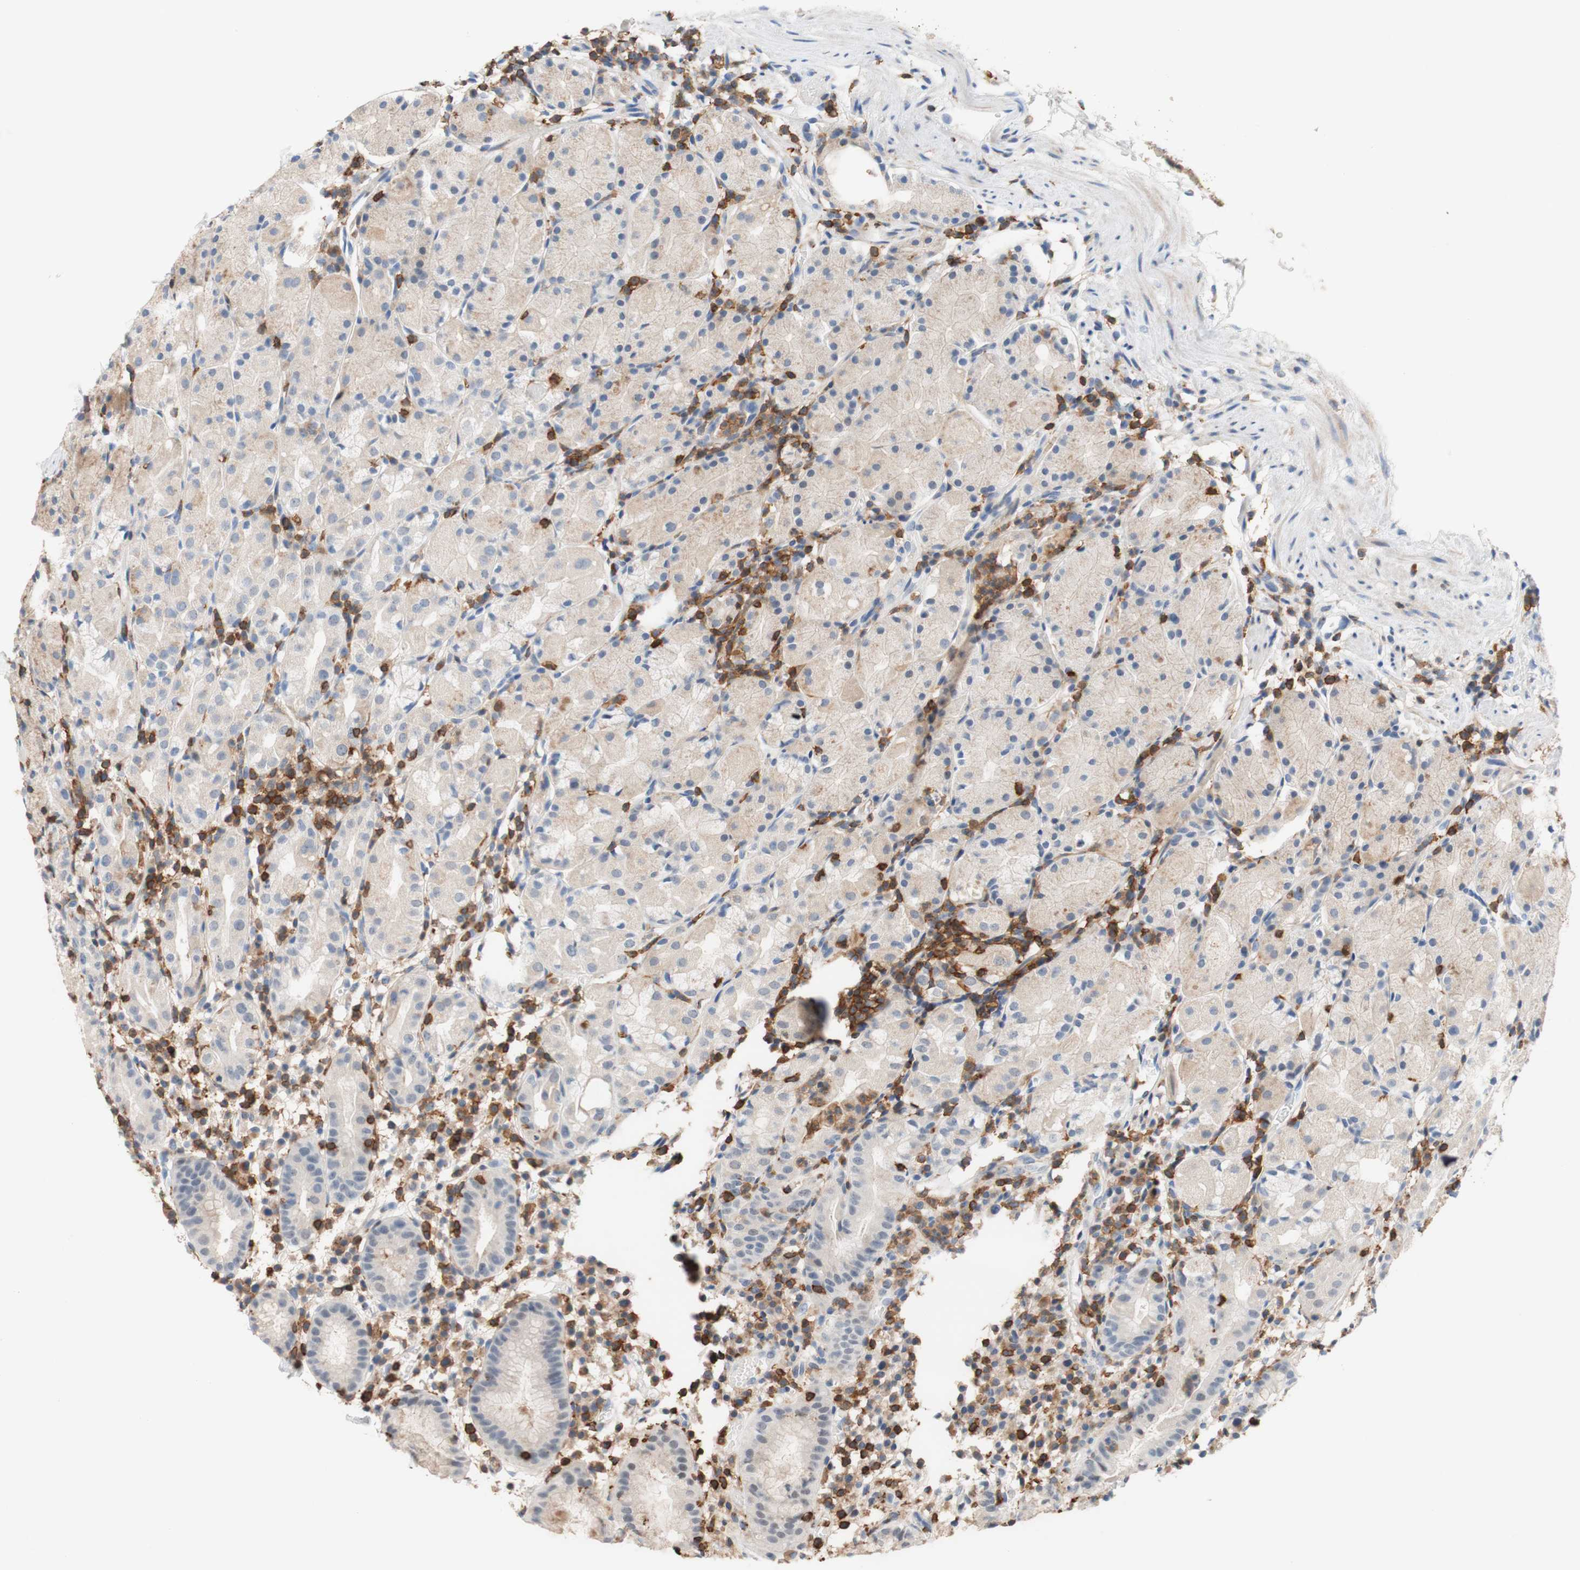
{"staining": {"intensity": "weak", "quantity": "25%-75%", "location": "cytoplasmic/membranous"}, "tissue": "stomach", "cell_type": "Glandular cells", "image_type": "normal", "snomed": [{"axis": "morphology", "description": "Normal tissue, NOS"}, {"axis": "topography", "description": "Stomach"}, {"axis": "topography", "description": "Stomach, lower"}], "caption": "Glandular cells reveal weak cytoplasmic/membranous expression in approximately 25%-75% of cells in unremarkable stomach. (DAB (3,3'-diaminobenzidine) = brown stain, brightfield microscopy at high magnification).", "gene": "SPINK6", "patient": {"sex": "female", "age": 75}}